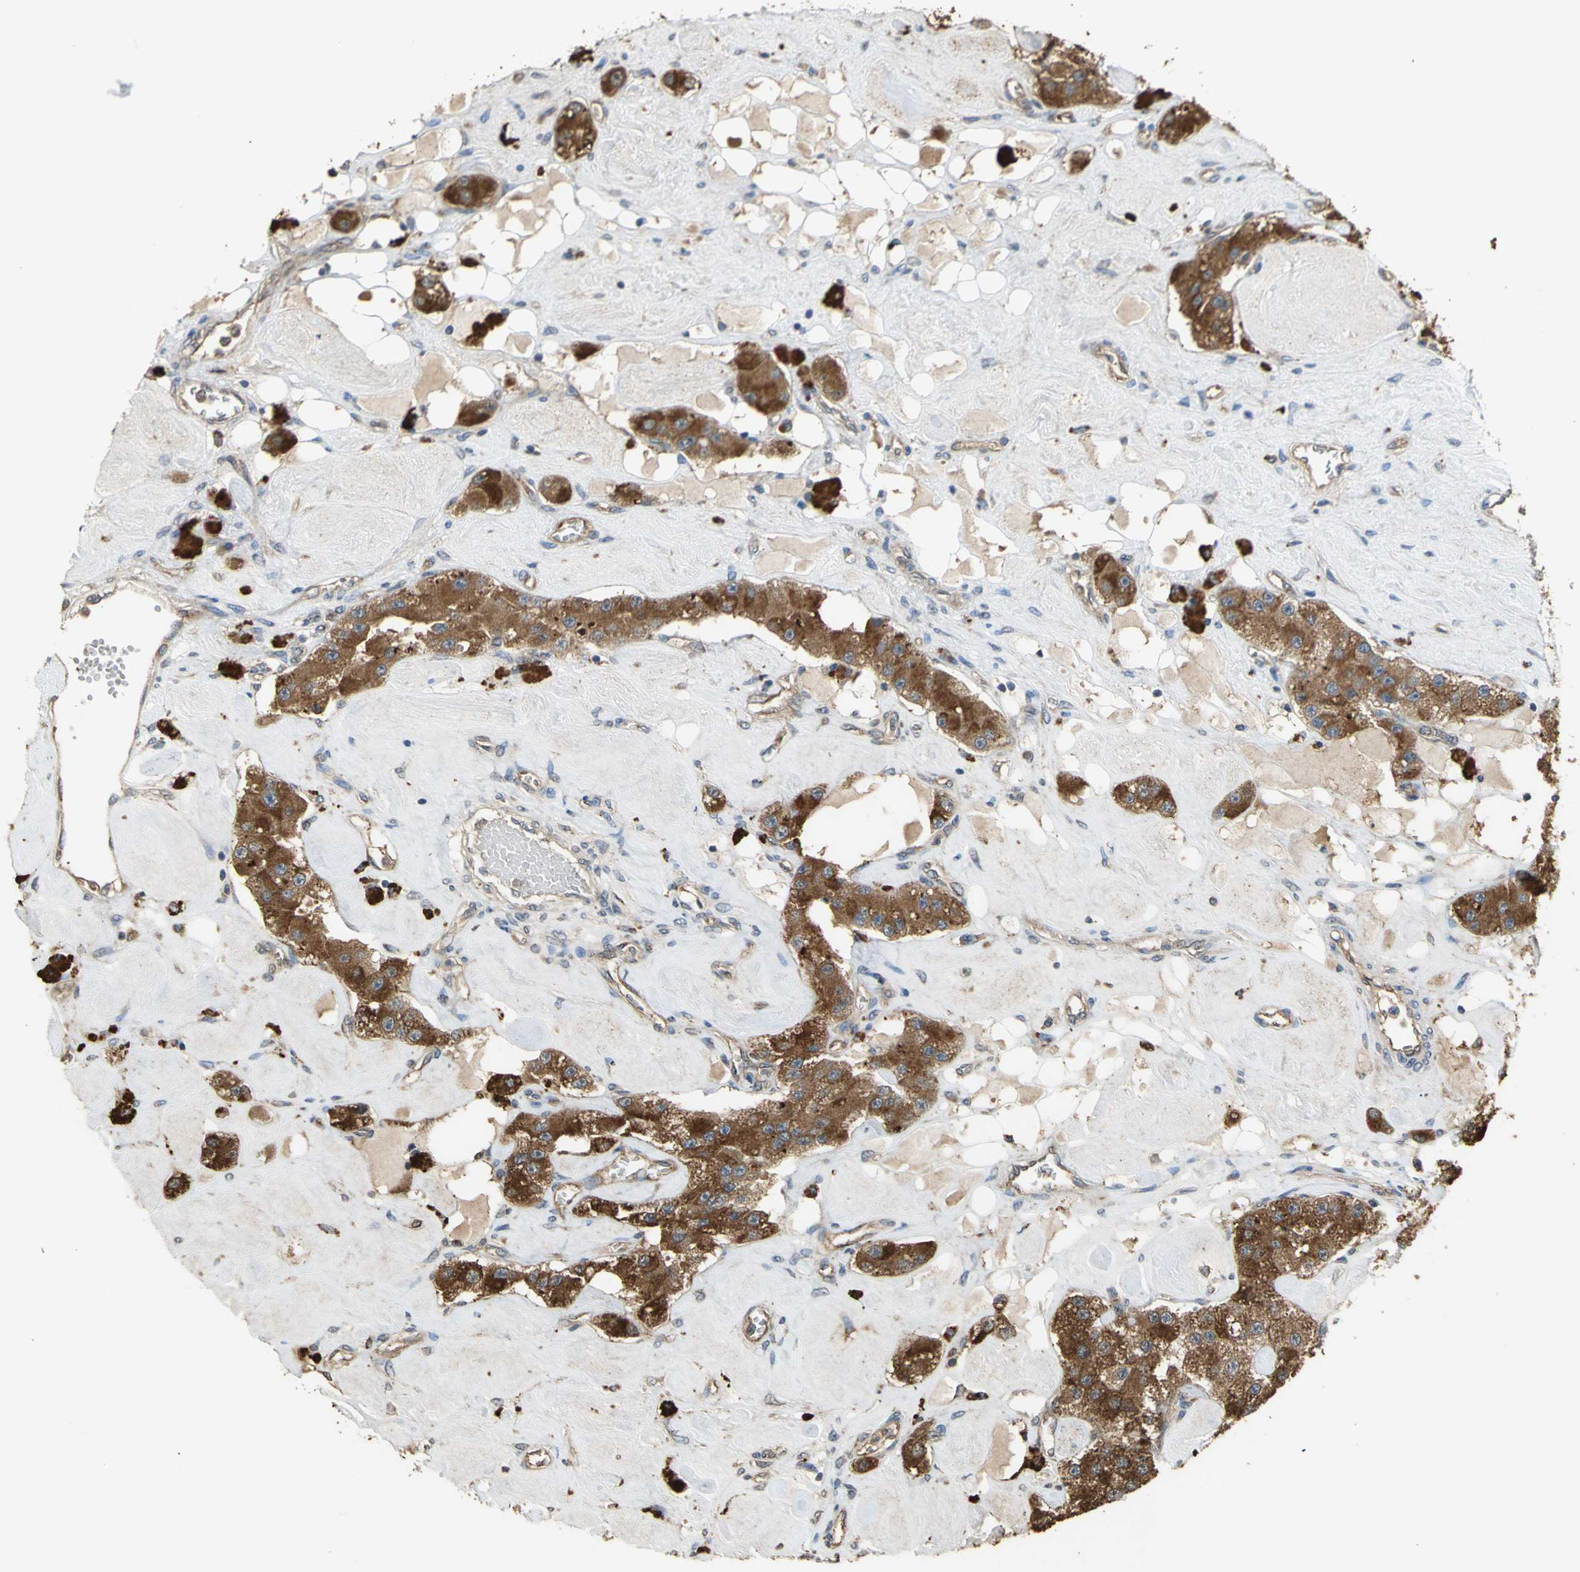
{"staining": {"intensity": "strong", "quantity": ">75%", "location": "cytoplasmic/membranous"}, "tissue": "carcinoid", "cell_type": "Tumor cells", "image_type": "cancer", "snomed": [{"axis": "morphology", "description": "Carcinoid, malignant, NOS"}, {"axis": "topography", "description": "Pancreas"}], "caption": "Immunohistochemical staining of malignant carcinoid demonstrates high levels of strong cytoplasmic/membranous protein positivity in about >75% of tumor cells. The protein of interest is stained brown, and the nuclei are stained in blue (DAB IHC with brightfield microscopy, high magnification).", "gene": "DIAPH2", "patient": {"sex": "male", "age": 41}}